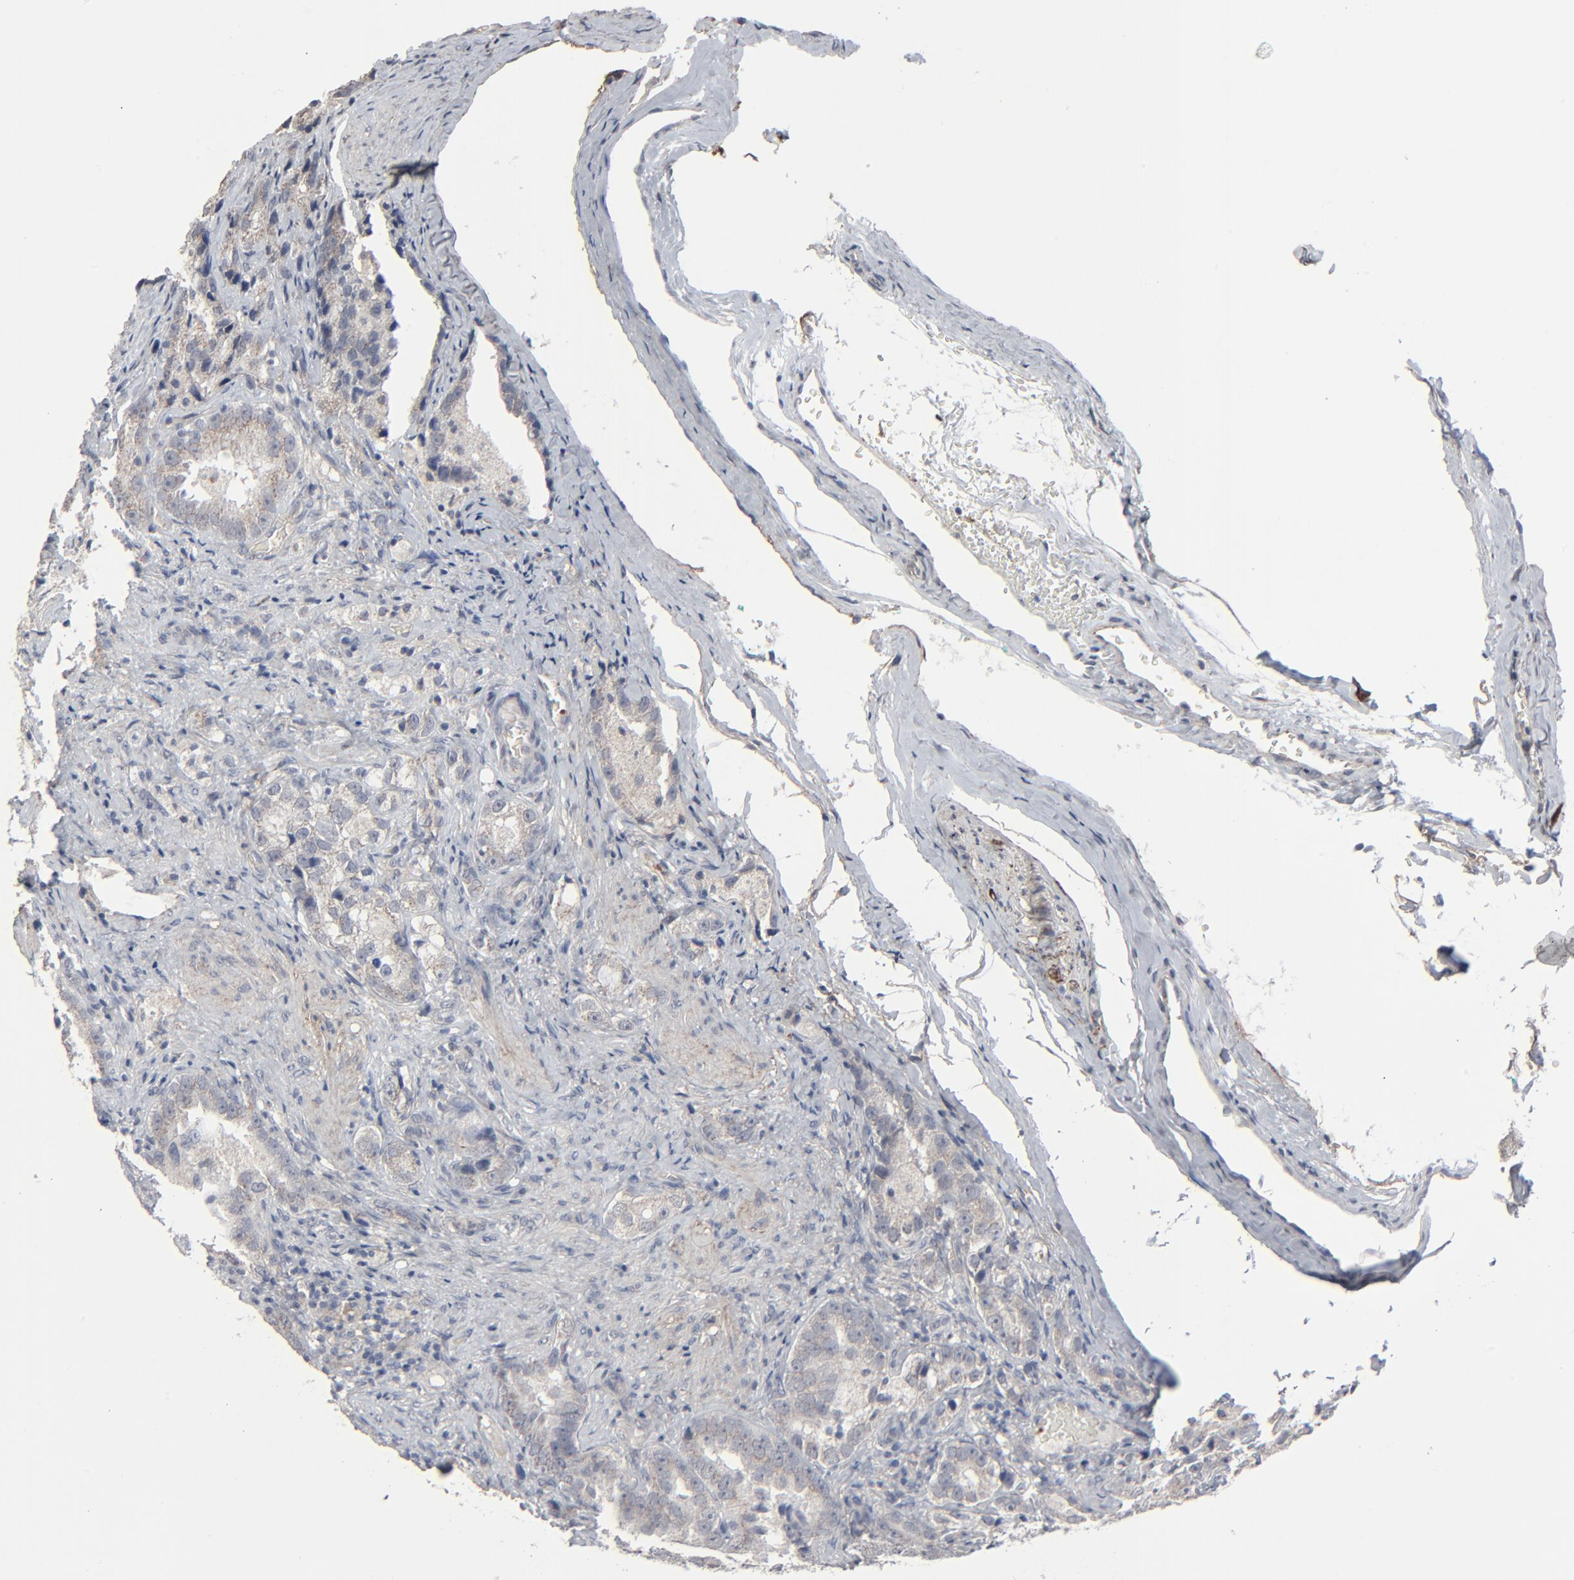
{"staining": {"intensity": "weak", "quantity": "25%-75%", "location": "cytoplasmic/membranous"}, "tissue": "prostate cancer", "cell_type": "Tumor cells", "image_type": "cancer", "snomed": [{"axis": "morphology", "description": "Adenocarcinoma, High grade"}, {"axis": "topography", "description": "Prostate"}], "caption": "Weak cytoplasmic/membranous protein expression is present in about 25%-75% of tumor cells in prostate cancer (adenocarcinoma (high-grade)). The staining is performed using DAB brown chromogen to label protein expression. The nuclei are counter-stained blue using hematoxylin.", "gene": "JAM3", "patient": {"sex": "male", "age": 63}}